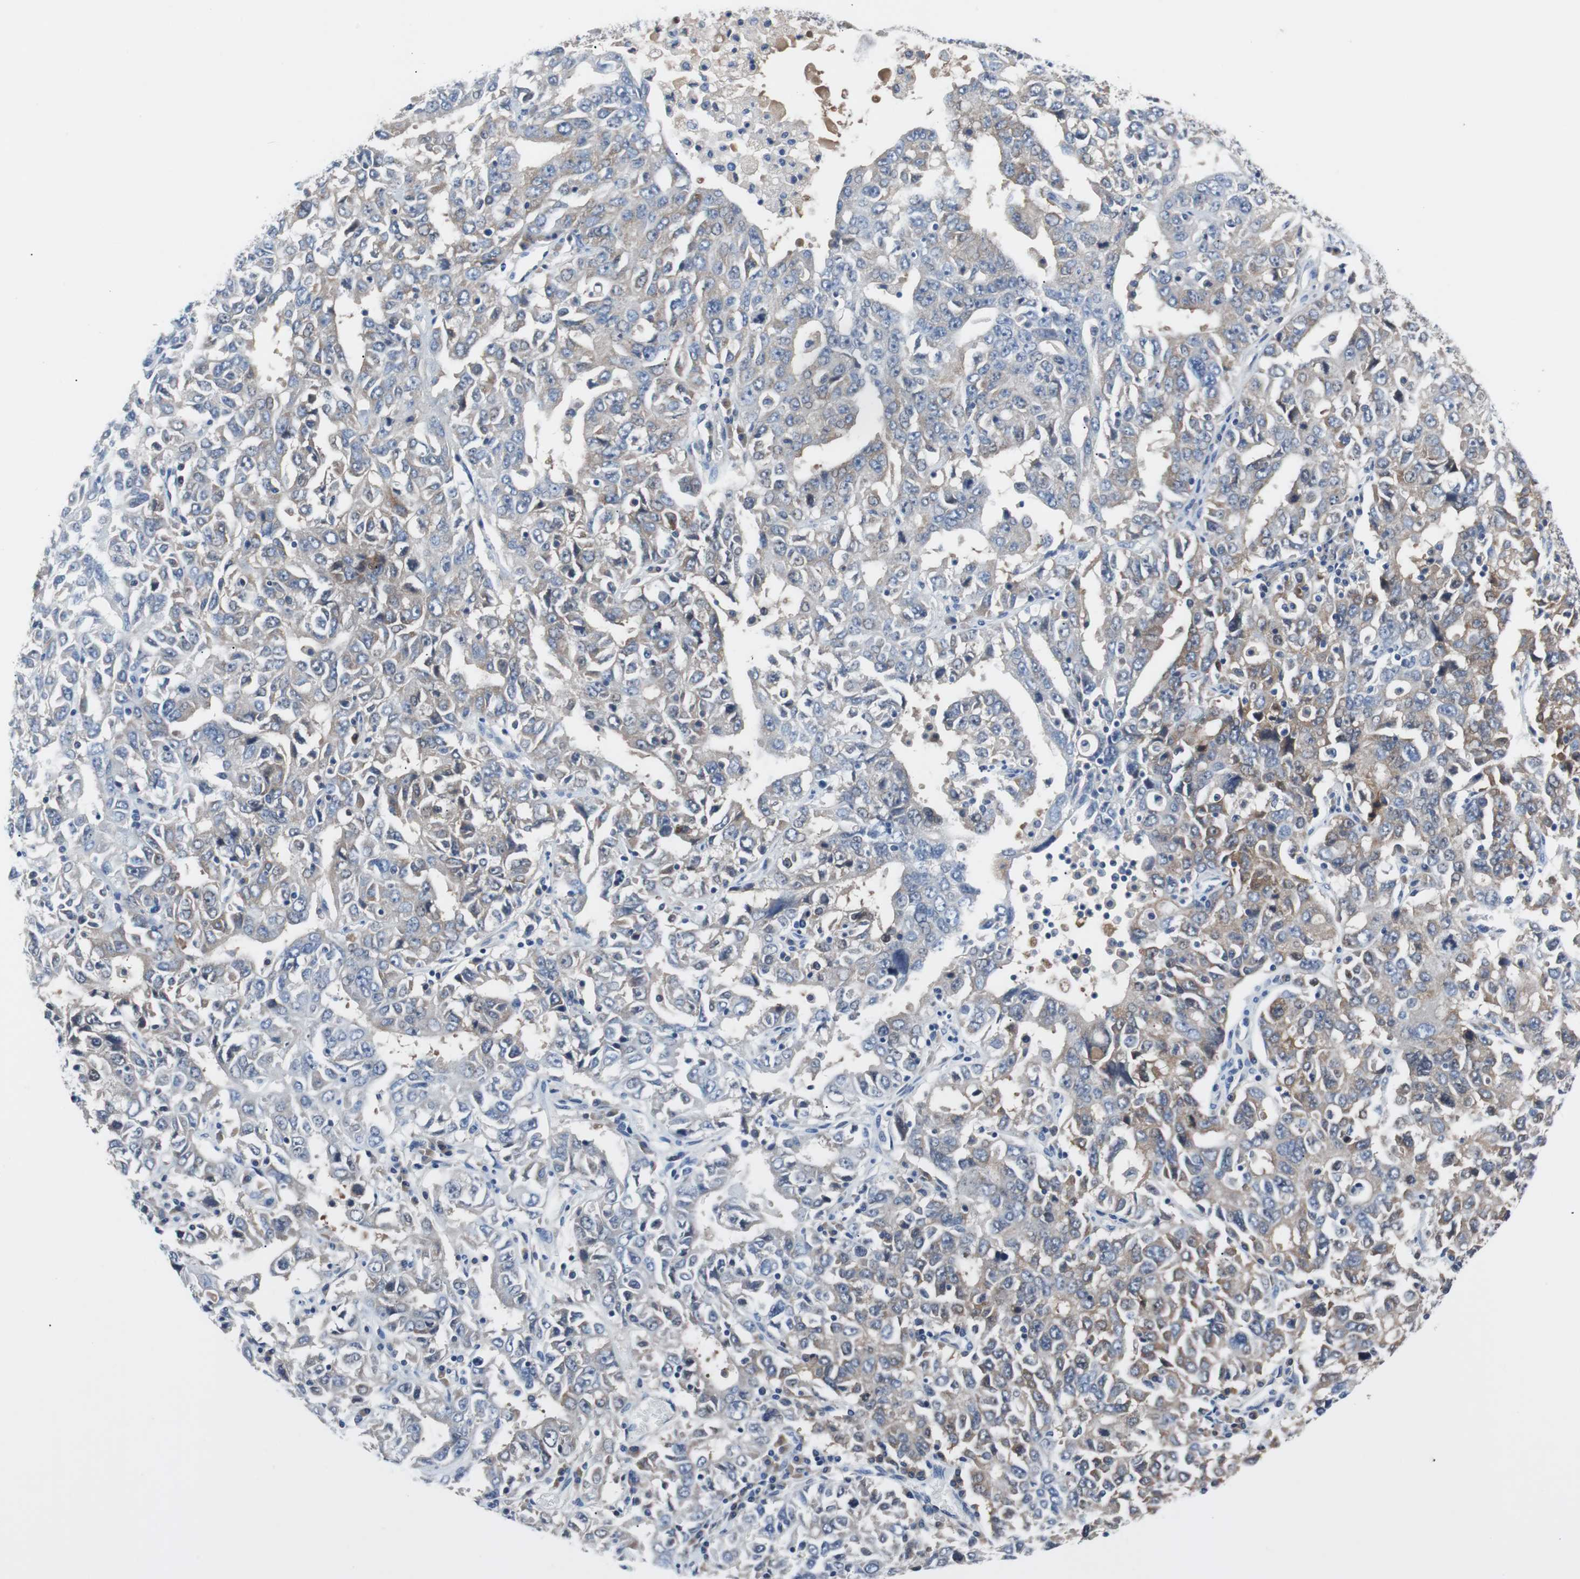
{"staining": {"intensity": "weak", "quantity": "25%-75%", "location": "cytoplasmic/membranous"}, "tissue": "ovarian cancer", "cell_type": "Tumor cells", "image_type": "cancer", "snomed": [{"axis": "morphology", "description": "Carcinoma, endometroid"}, {"axis": "topography", "description": "Ovary"}], "caption": "Immunohistochemical staining of human ovarian cancer displays low levels of weak cytoplasmic/membranous protein expression in about 25%-75% of tumor cells.", "gene": "EEF2K", "patient": {"sex": "female", "age": 62}}